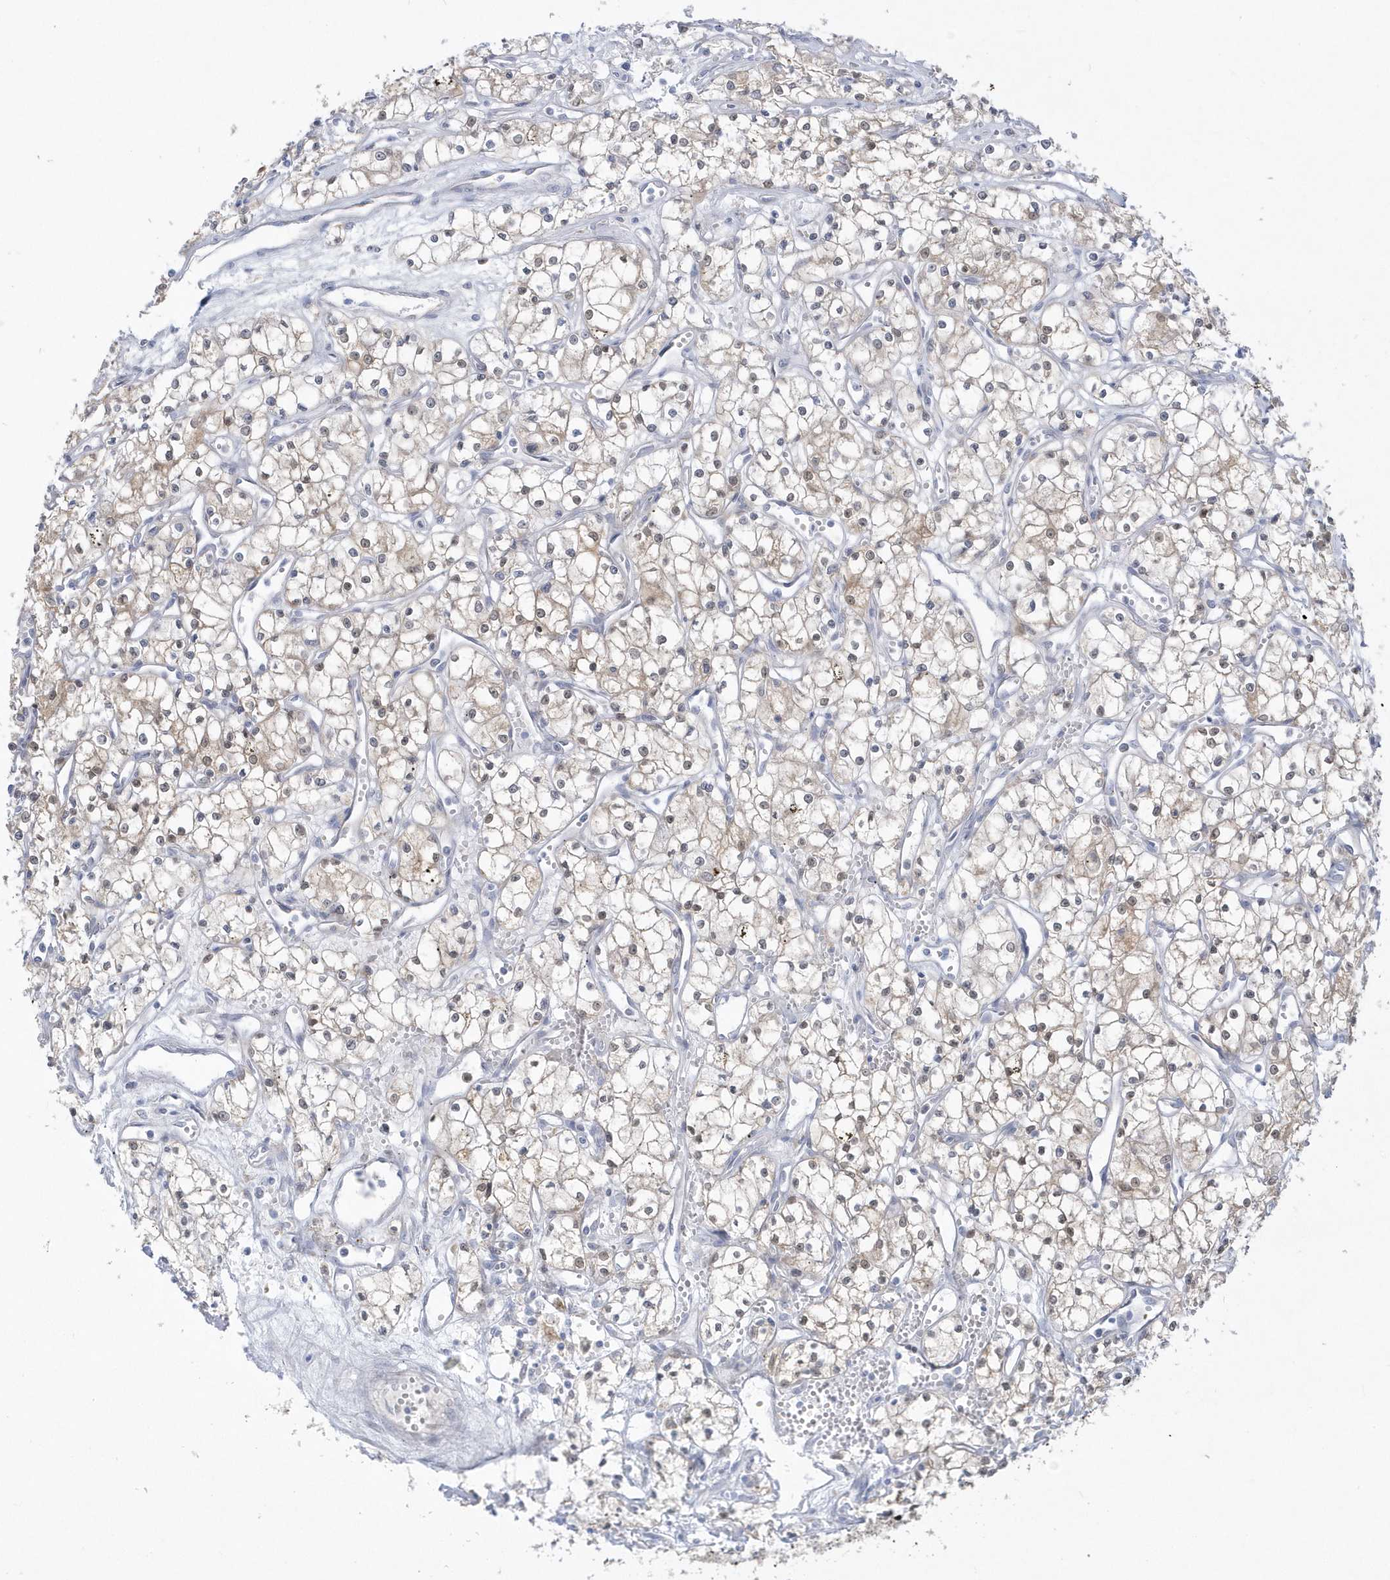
{"staining": {"intensity": "weak", "quantity": "<25%", "location": "cytoplasmic/membranous"}, "tissue": "renal cancer", "cell_type": "Tumor cells", "image_type": "cancer", "snomed": [{"axis": "morphology", "description": "Adenocarcinoma, NOS"}, {"axis": "topography", "description": "Kidney"}], "caption": "This photomicrograph is of renal cancer (adenocarcinoma) stained with immunohistochemistry to label a protein in brown with the nuclei are counter-stained blue. There is no positivity in tumor cells. Nuclei are stained in blue.", "gene": "PCBD1", "patient": {"sex": "male", "age": 59}}